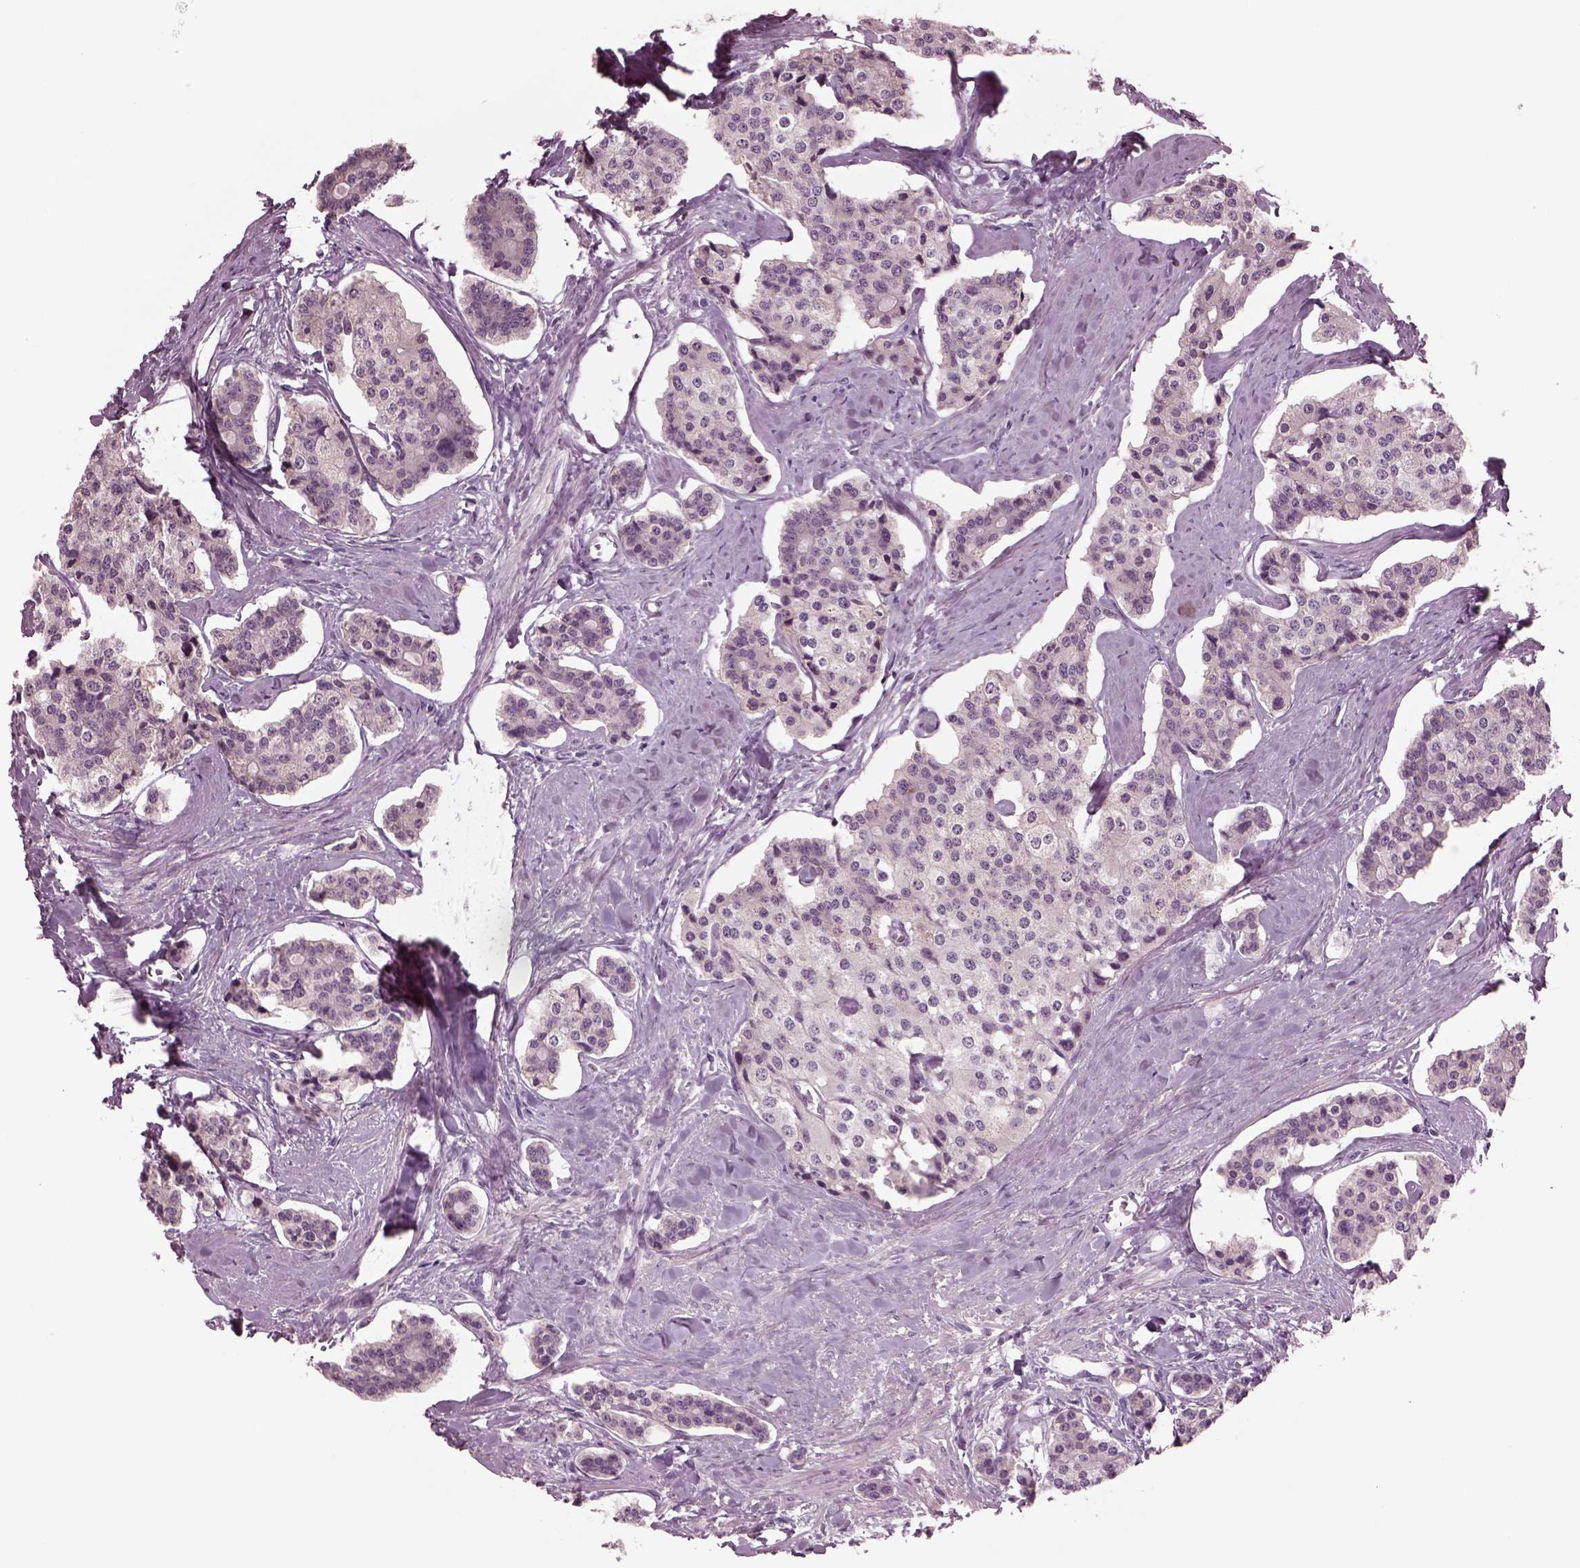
{"staining": {"intensity": "negative", "quantity": "none", "location": "none"}, "tissue": "carcinoid", "cell_type": "Tumor cells", "image_type": "cancer", "snomed": [{"axis": "morphology", "description": "Carcinoid, malignant, NOS"}, {"axis": "topography", "description": "Small intestine"}], "caption": "Immunohistochemistry (IHC) micrograph of neoplastic tissue: carcinoid stained with DAB (3,3'-diaminobenzidine) exhibits no significant protein staining in tumor cells.", "gene": "CLCN4", "patient": {"sex": "female", "age": 65}}